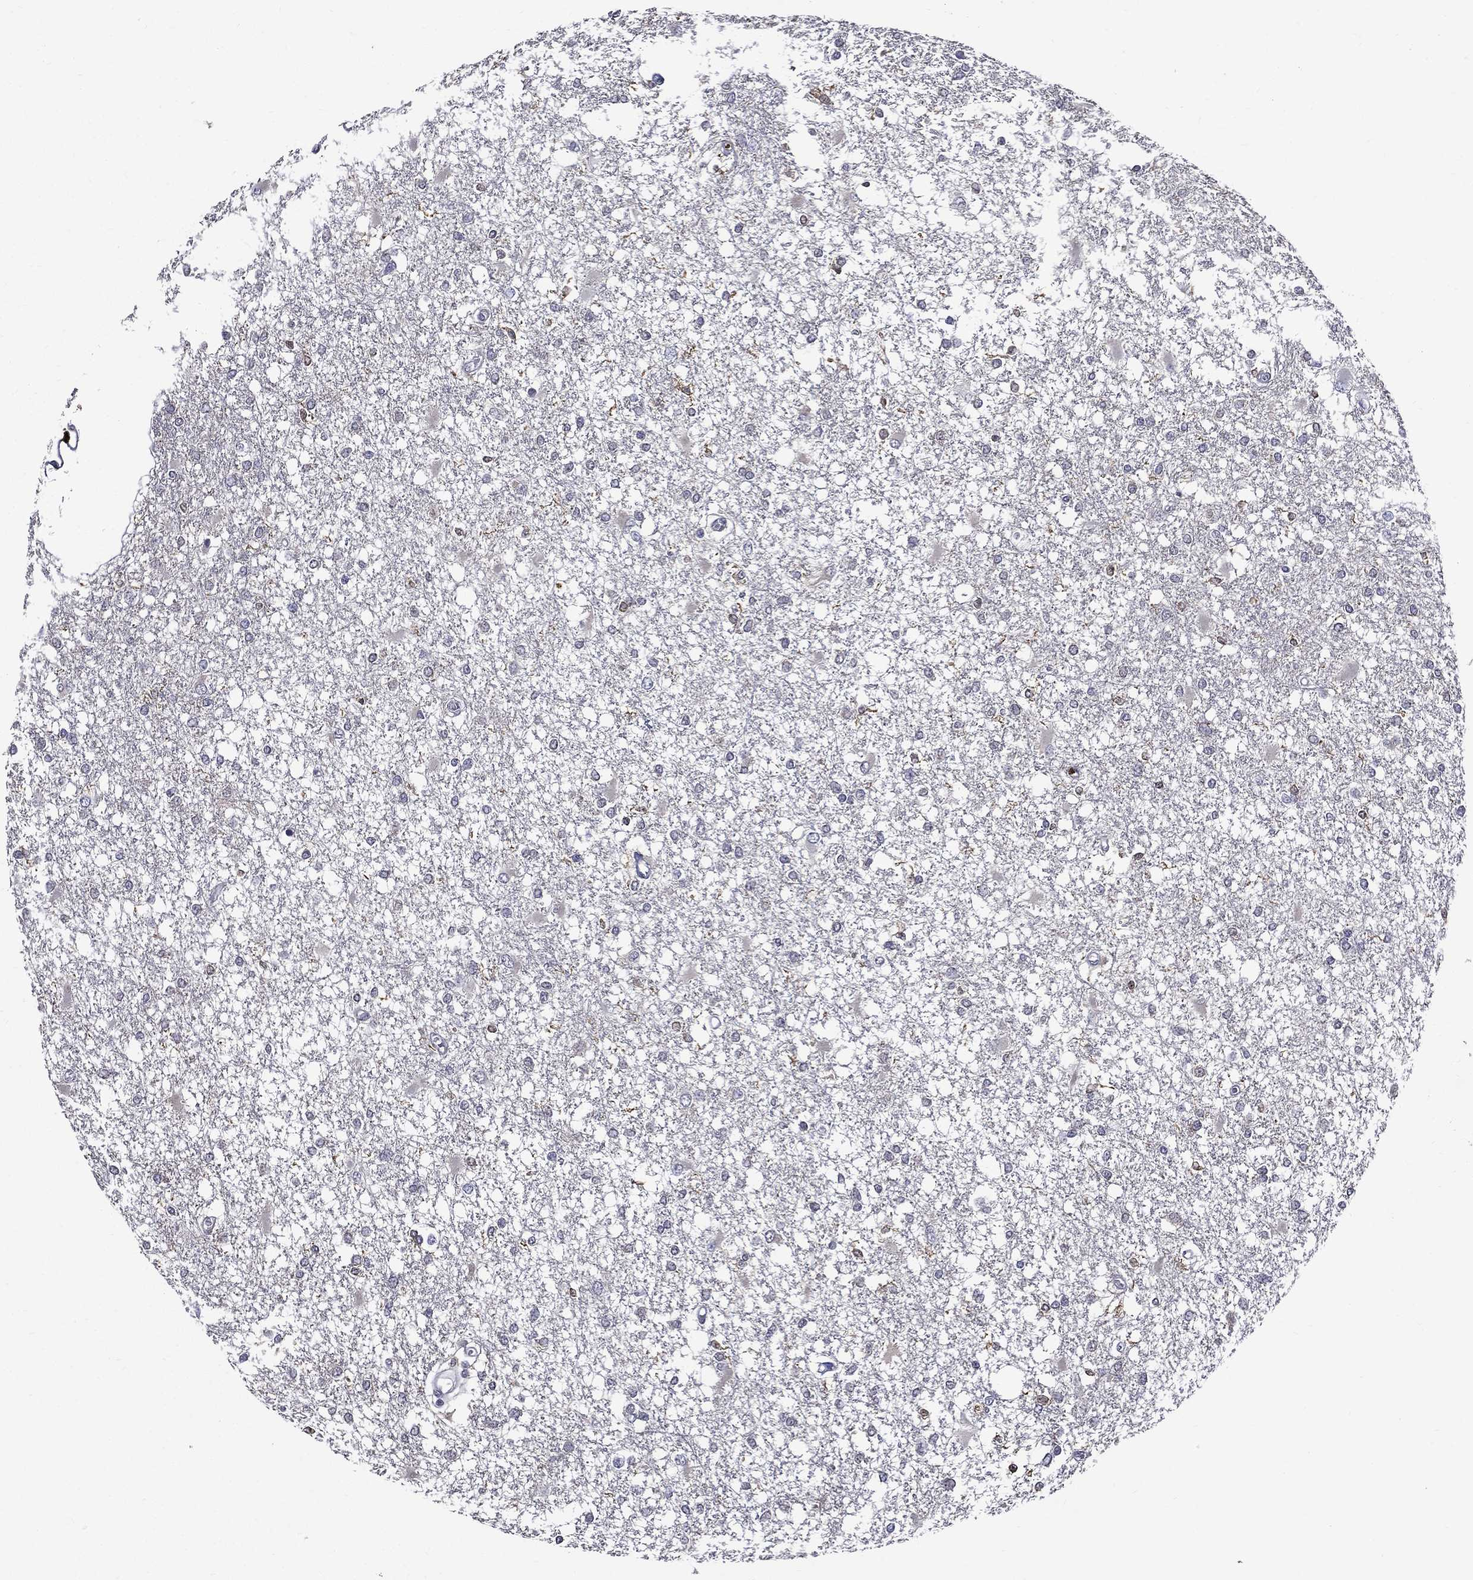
{"staining": {"intensity": "negative", "quantity": "none", "location": "none"}, "tissue": "glioma", "cell_type": "Tumor cells", "image_type": "cancer", "snomed": [{"axis": "morphology", "description": "Glioma, malignant, High grade"}, {"axis": "topography", "description": "Cerebral cortex"}], "caption": "Immunohistochemistry histopathology image of neoplastic tissue: malignant high-grade glioma stained with DAB (3,3'-diaminobenzidine) exhibits no significant protein positivity in tumor cells.", "gene": "GPR171", "patient": {"sex": "male", "age": 79}}